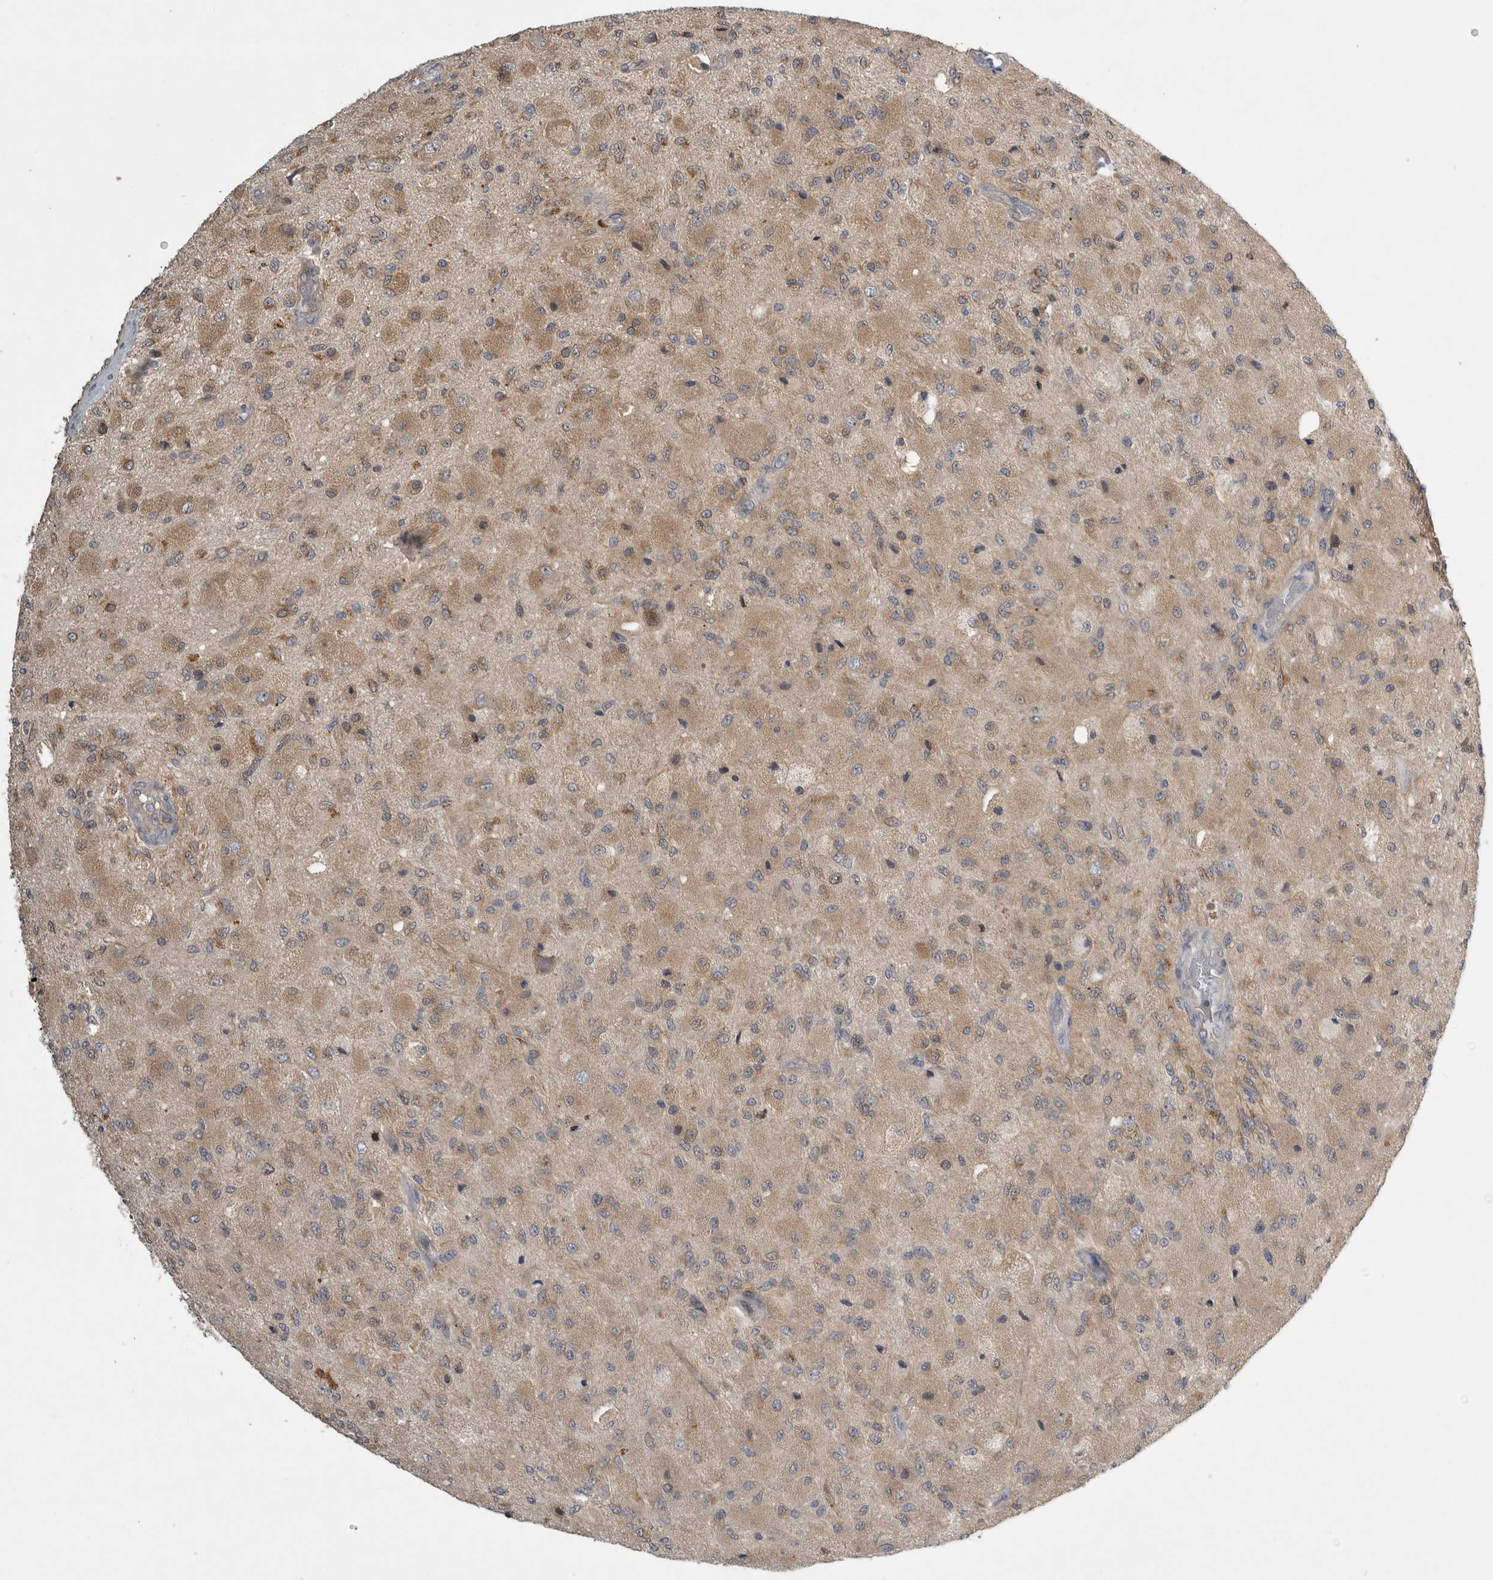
{"staining": {"intensity": "weak", "quantity": ">75%", "location": "cytoplasmic/membranous"}, "tissue": "glioma", "cell_type": "Tumor cells", "image_type": "cancer", "snomed": [{"axis": "morphology", "description": "Normal tissue, NOS"}, {"axis": "morphology", "description": "Glioma, malignant, High grade"}, {"axis": "topography", "description": "Cerebral cortex"}], "caption": "Glioma stained with immunohistochemistry (IHC) shows weak cytoplasmic/membranous staining in approximately >75% of tumor cells. (DAB IHC, brown staining for protein, blue staining for nuclei).", "gene": "TRMT61B", "patient": {"sex": "male", "age": 77}}